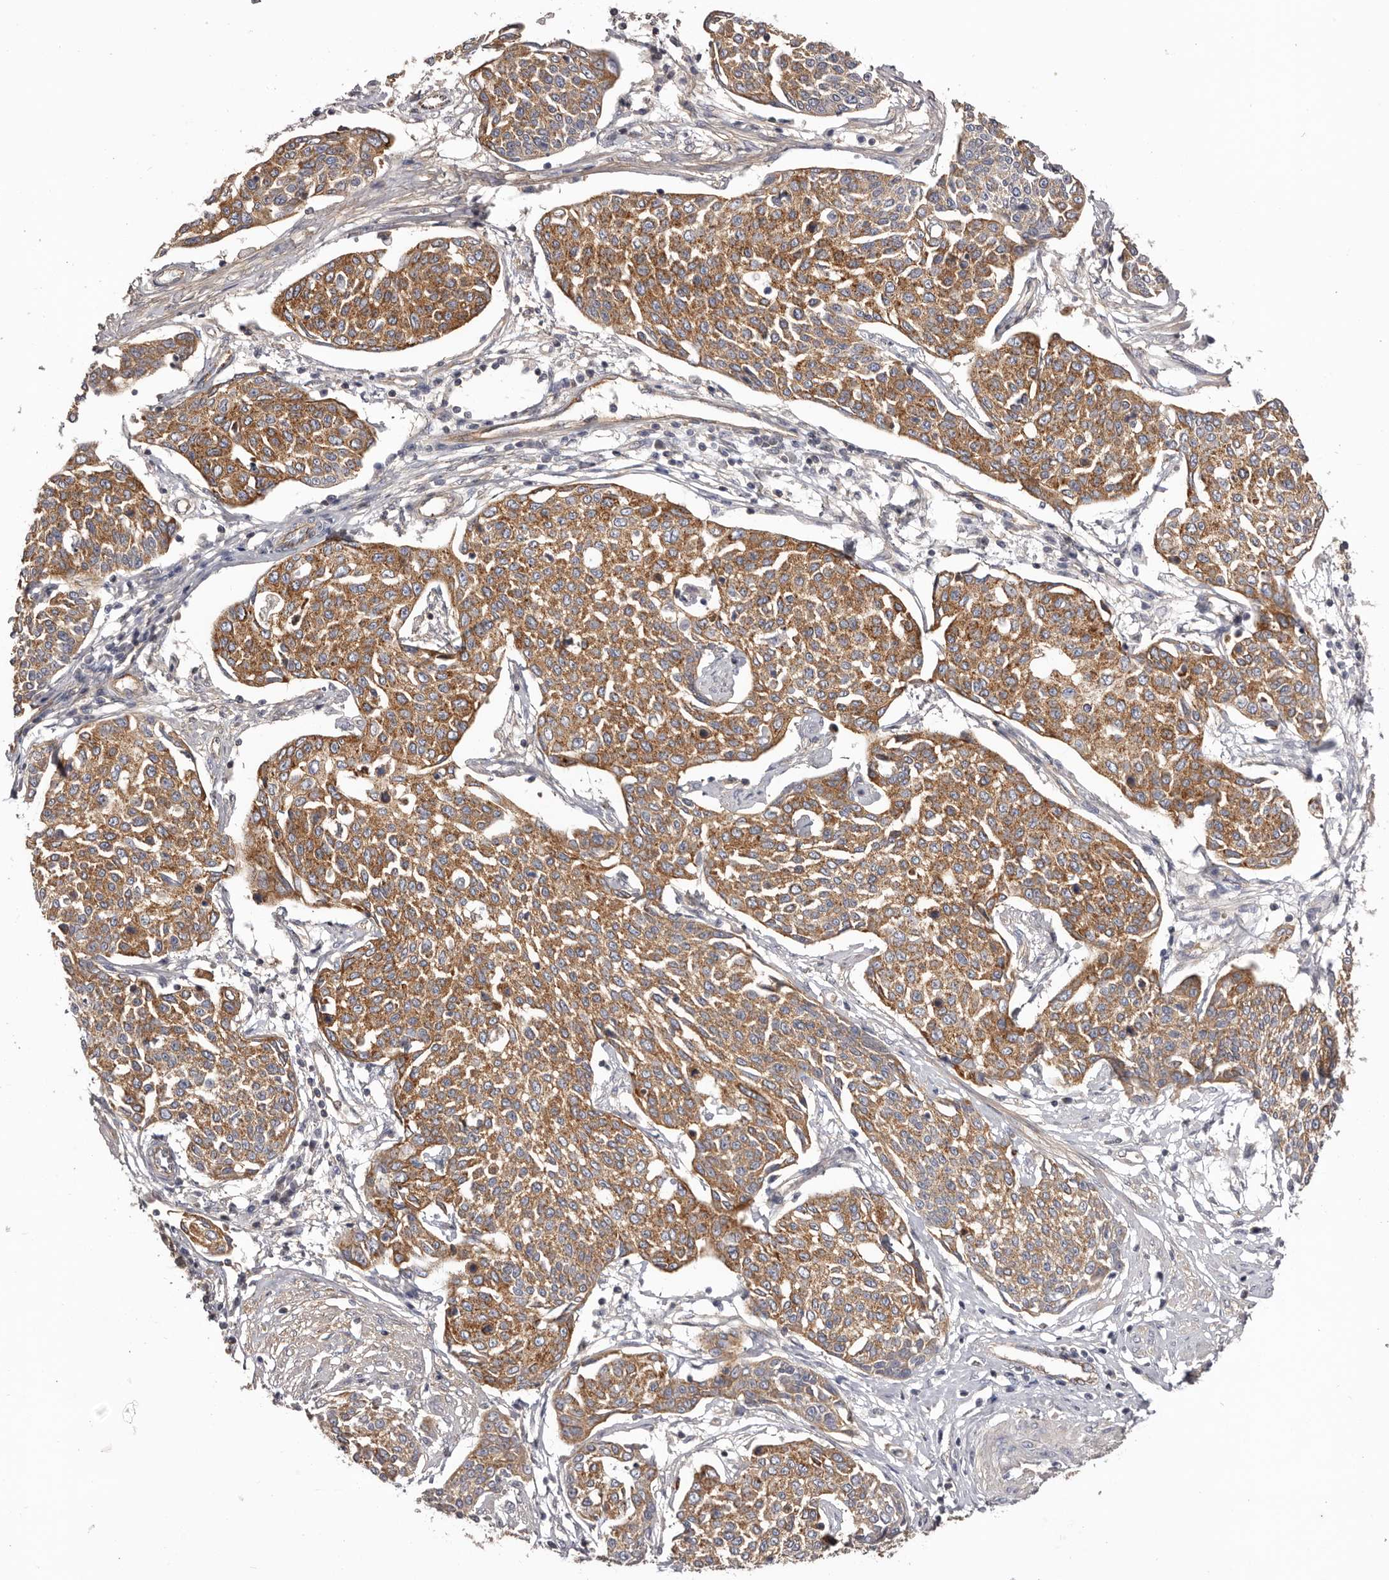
{"staining": {"intensity": "moderate", "quantity": ">75%", "location": "cytoplasmic/membranous"}, "tissue": "cervical cancer", "cell_type": "Tumor cells", "image_type": "cancer", "snomed": [{"axis": "morphology", "description": "Squamous cell carcinoma, NOS"}, {"axis": "topography", "description": "Cervix"}], "caption": "Immunohistochemistry histopathology image of squamous cell carcinoma (cervical) stained for a protein (brown), which shows medium levels of moderate cytoplasmic/membranous expression in approximately >75% of tumor cells.", "gene": "DMRT2", "patient": {"sex": "female", "age": 34}}